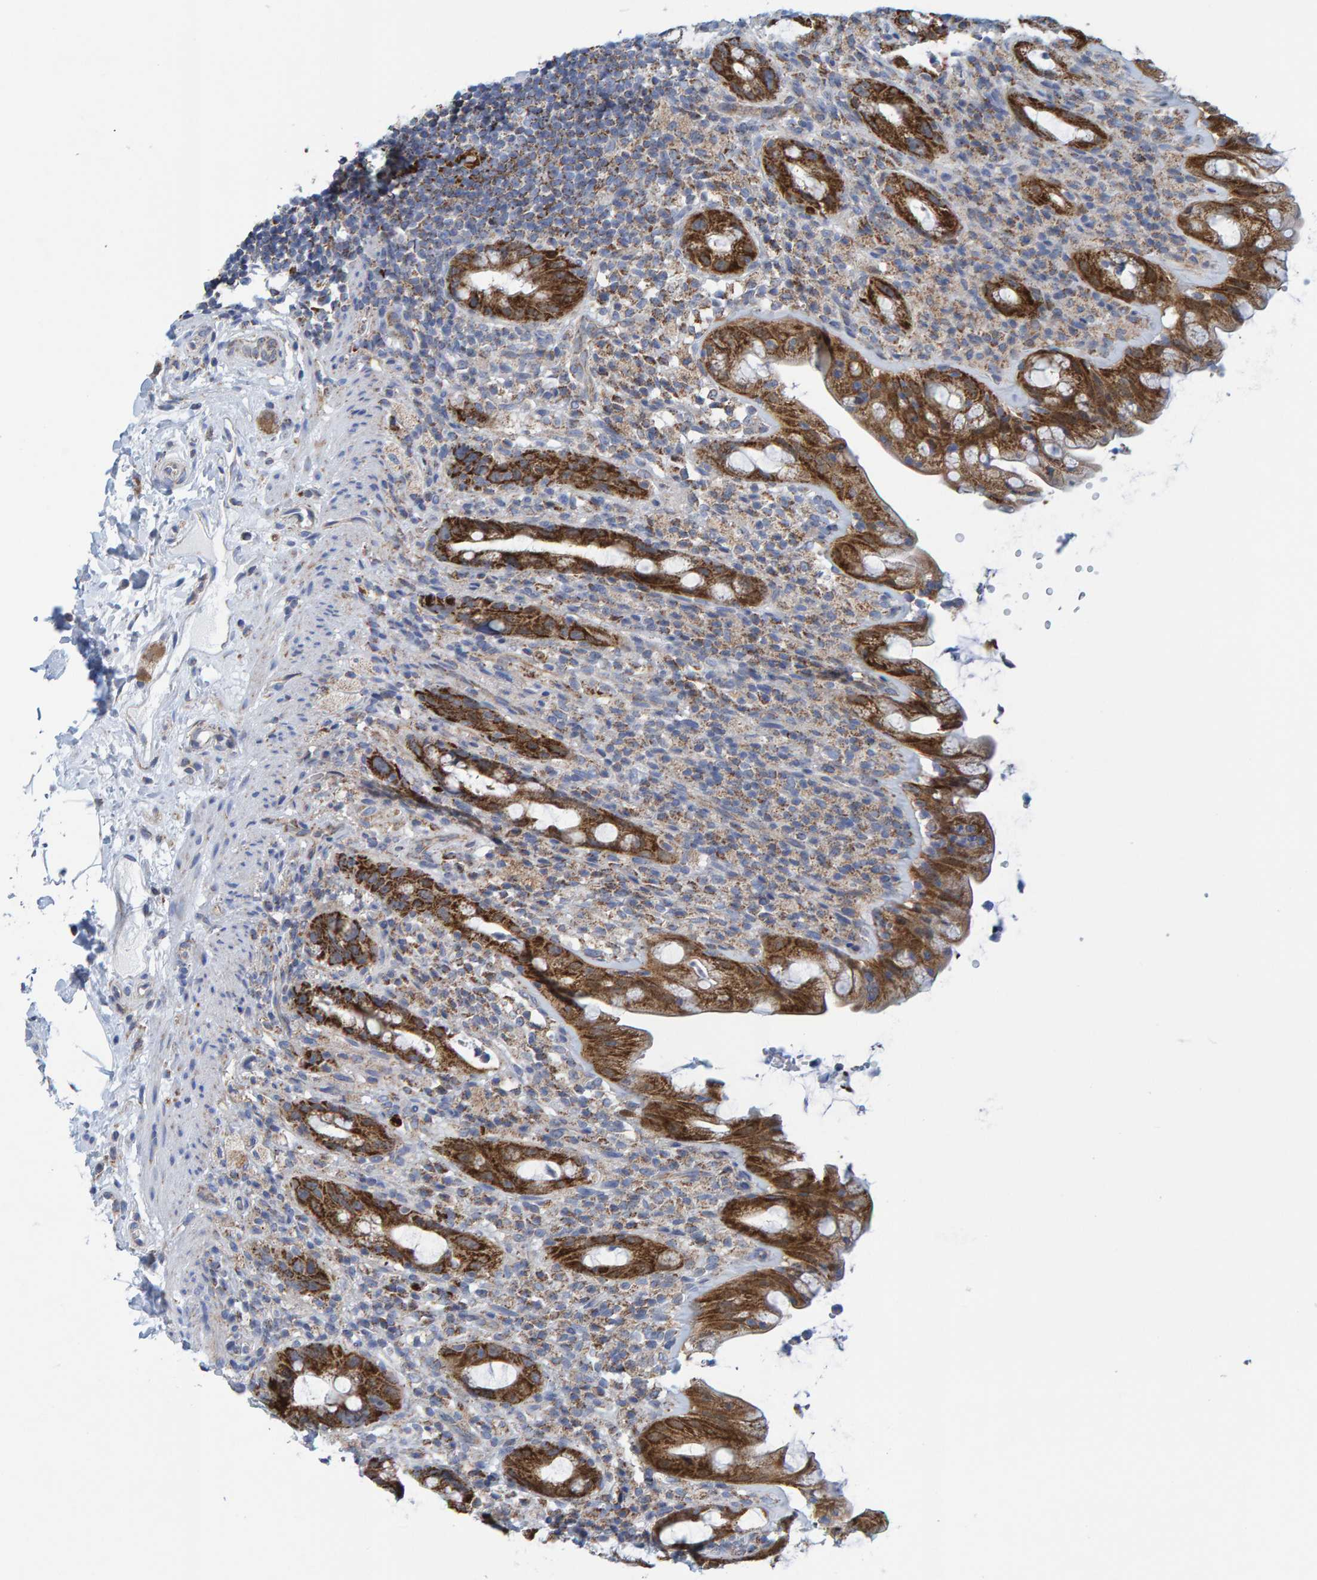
{"staining": {"intensity": "strong", "quantity": ">75%", "location": "cytoplasmic/membranous"}, "tissue": "rectum", "cell_type": "Glandular cells", "image_type": "normal", "snomed": [{"axis": "morphology", "description": "Normal tissue, NOS"}, {"axis": "topography", "description": "Rectum"}], "caption": "Glandular cells exhibit strong cytoplasmic/membranous expression in approximately >75% of cells in normal rectum. Using DAB (3,3'-diaminobenzidine) (brown) and hematoxylin (blue) stains, captured at high magnification using brightfield microscopy.", "gene": "MRPS7", "patient": {"sex": "male", "age": 44}}